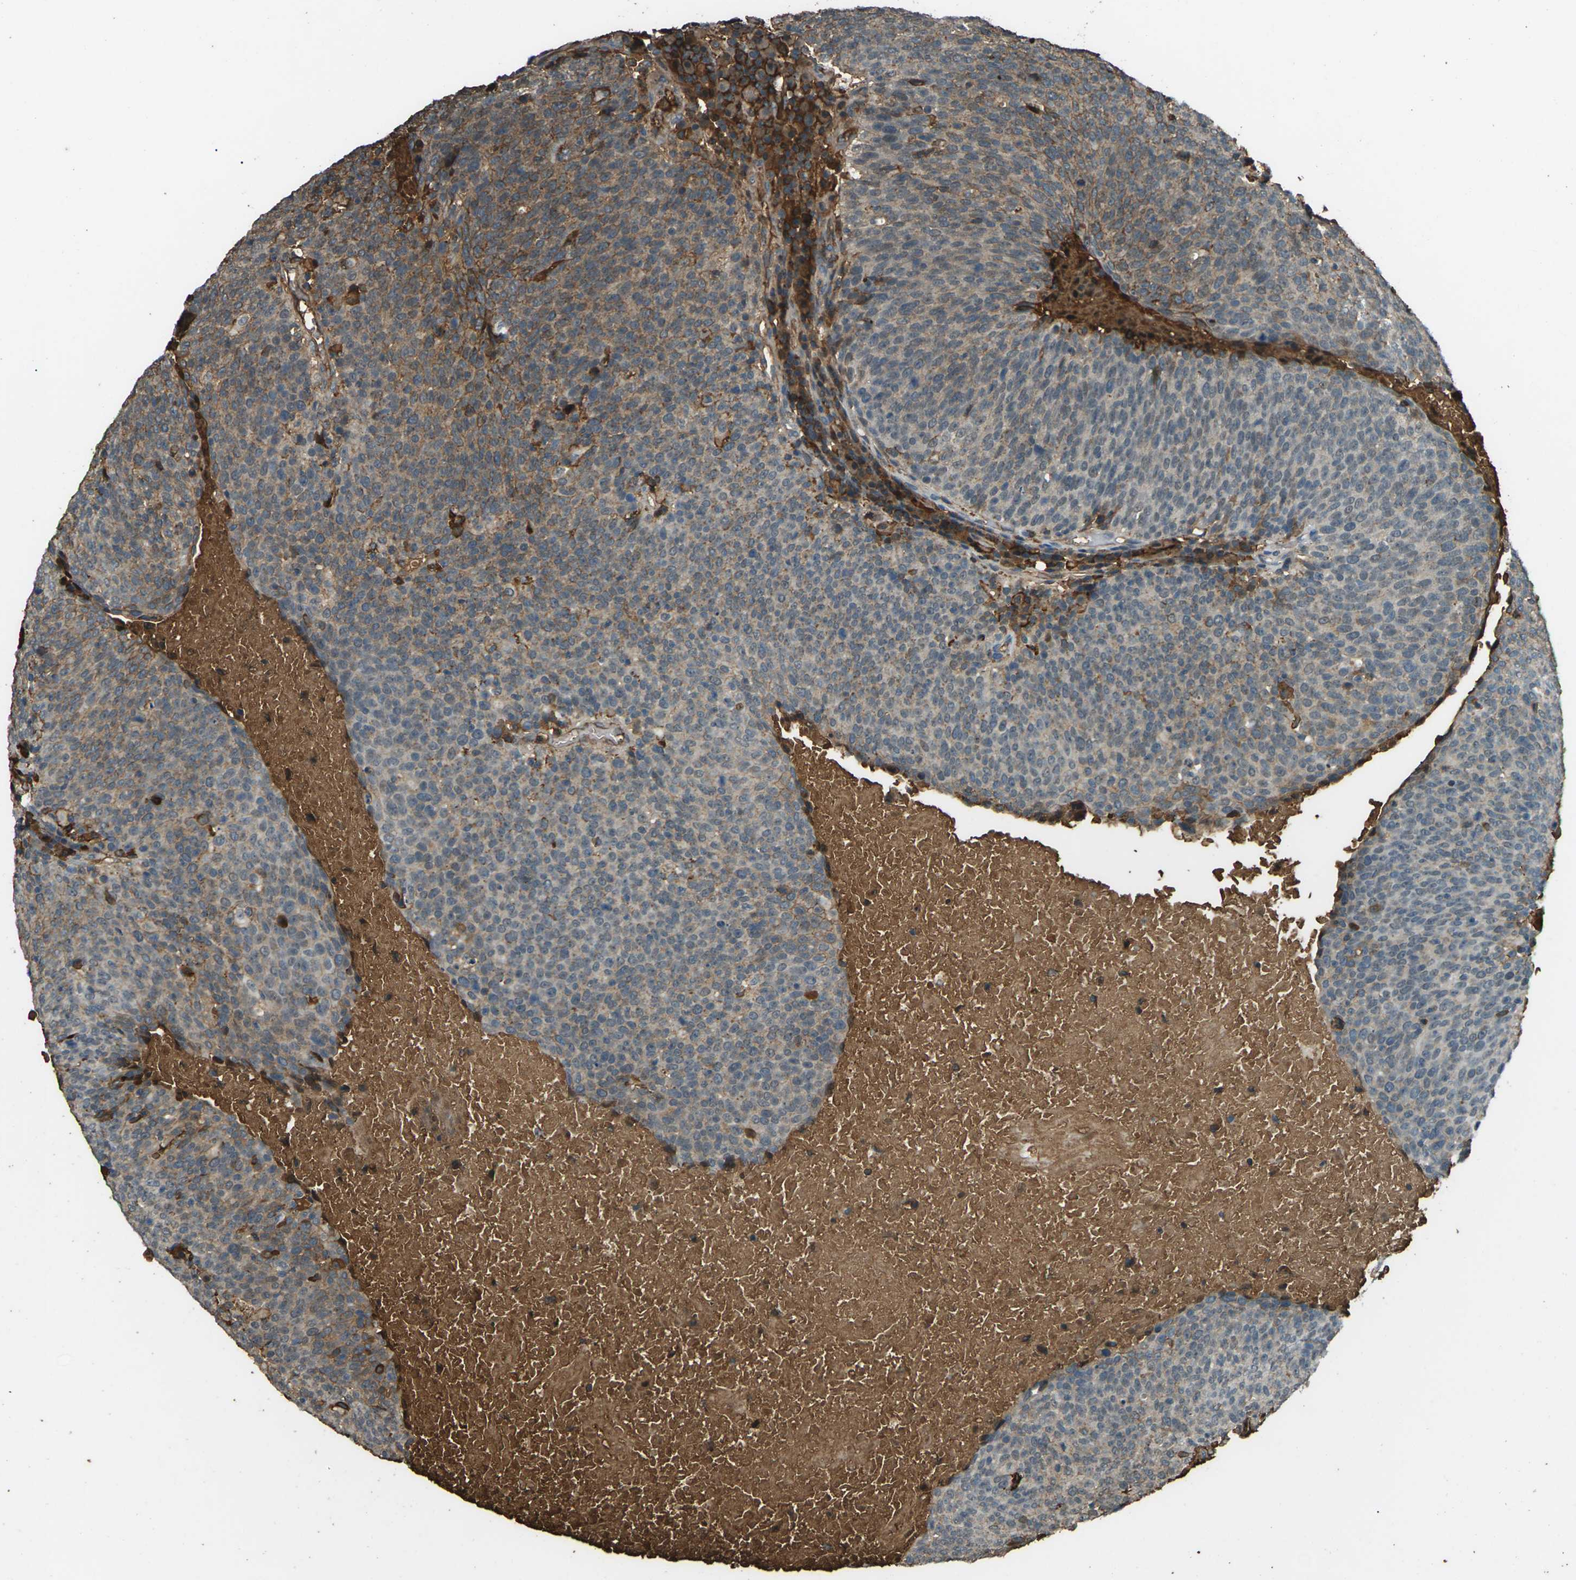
{"staining": {"intensity": "strong", "quantity": "<25%", "location": "cytoplasmic/membranous,nuclear"}, "tissue": "head and neck cancer", "cell_type": "Tumor cells", "image_type": "cancer", "snomed": [{"axis": "morphology", "description": "Squamous cell carcinoma, NOS"}, {"axis": "morphology", "description": "Squamous cell carcinoma, metastatic, NOS"}, {"axis": "topography", "description": "Lymph node"}, {"axis": "topography", "description": "Head-Neck"}], "caption": "The immunohistochemical stain highlights strong cytoplasmic/membranous and nuclear expression in tumor cells of head and neck cancer tissue.", "gene": "CYP1B1", "patient": {"sex": "male", "age": 62}}